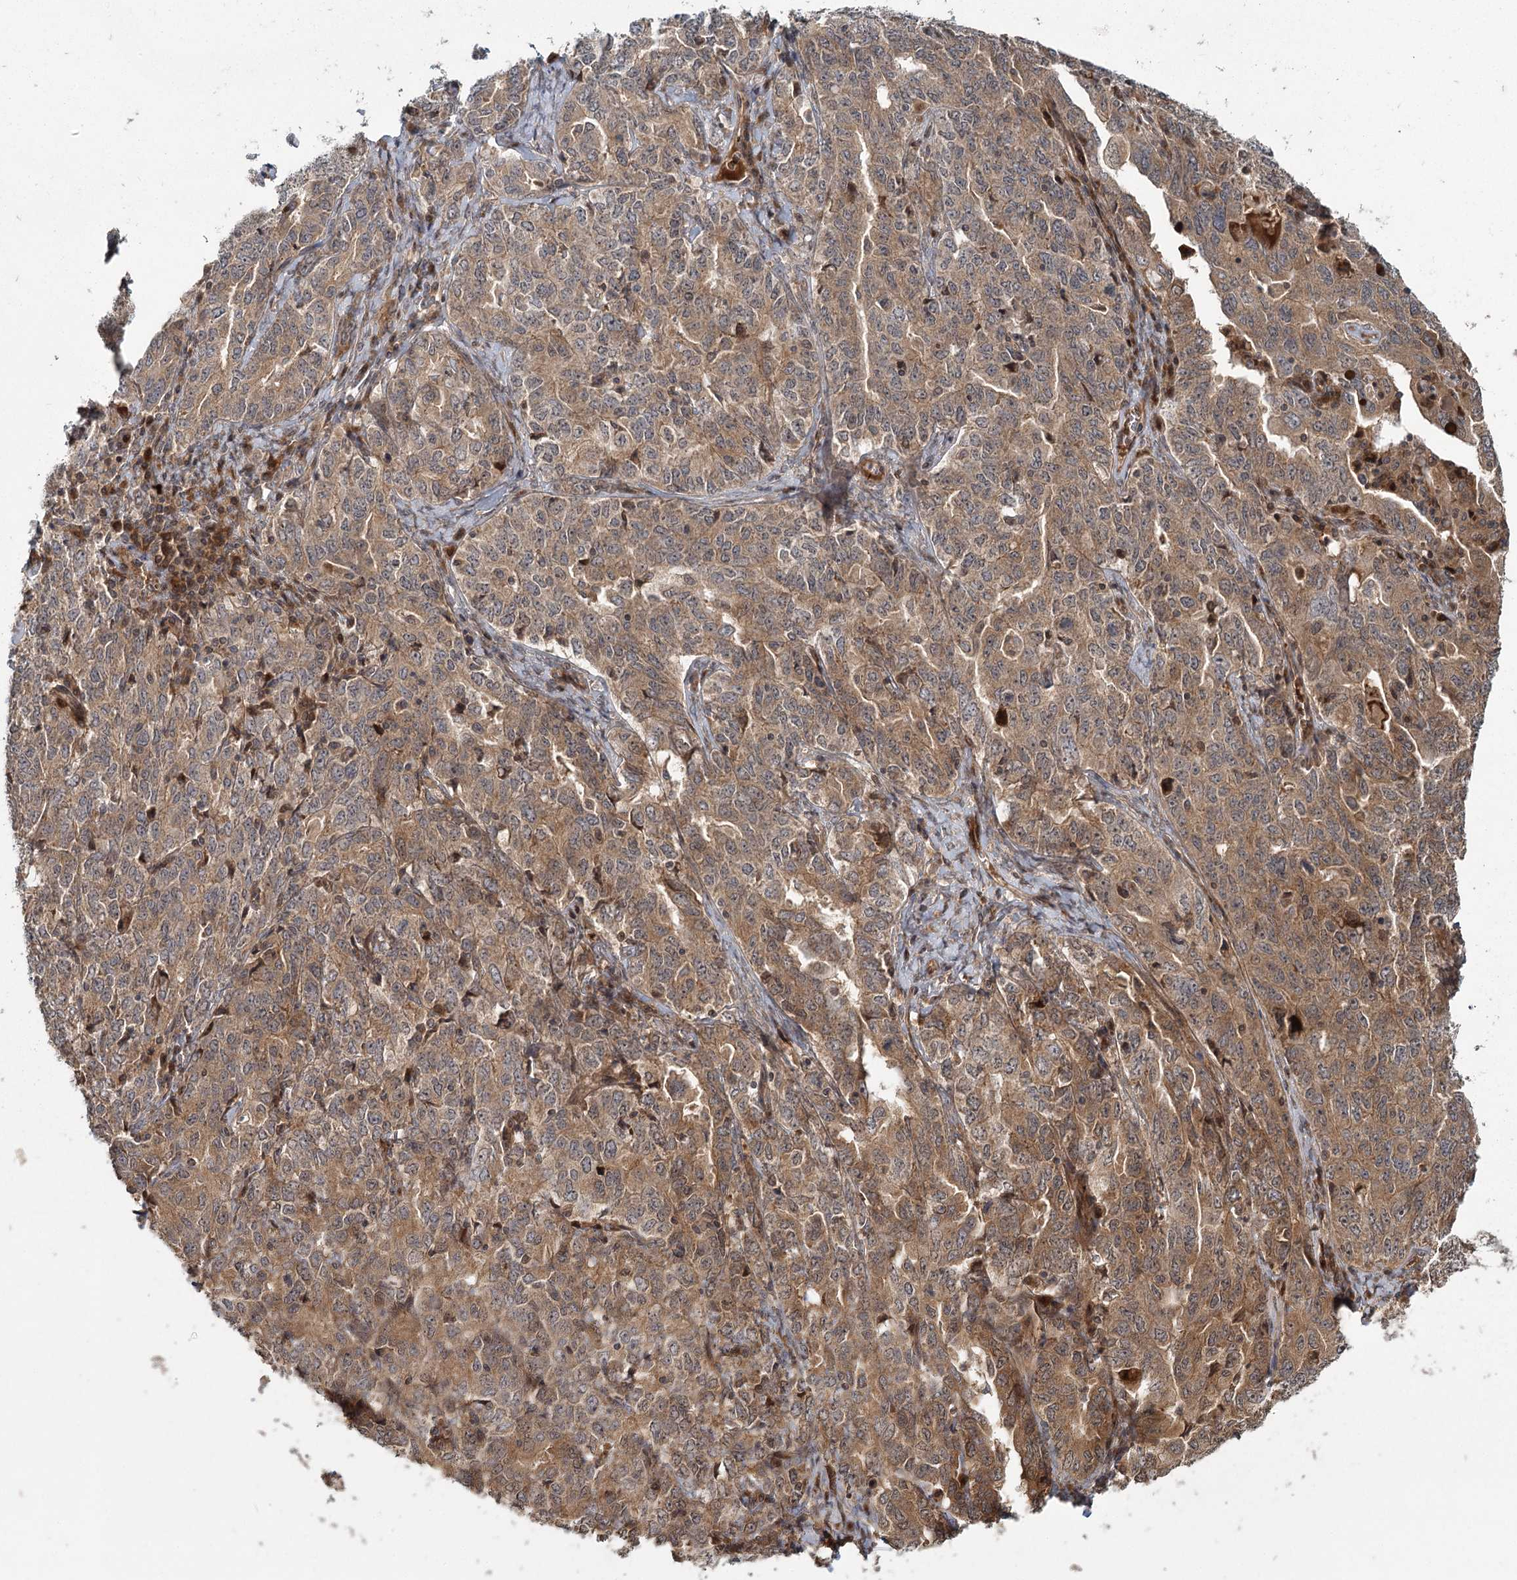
{"staining": {"intensity": "moderate", "quantity": ">75%", "location": "cytoplasmic/membranous"}, "tissue": "ovarian cancer", "cell_type": "Tumor cells", "image_type": "cancer", "snomed": [{"axis": "morphology", "description": "Carcinoma, endometroid"}, {"axis": "topography", "description": "Ovary"}], "caption": "Immunohistochemical staining of endometroid carcinoma (ovarian) reveals moderate cytoplasmic/membranous protein expression in approximately >75% of tumor cells.", "gene": "RAPGEF6", "patient": {"sex": "female", "age": 62}}